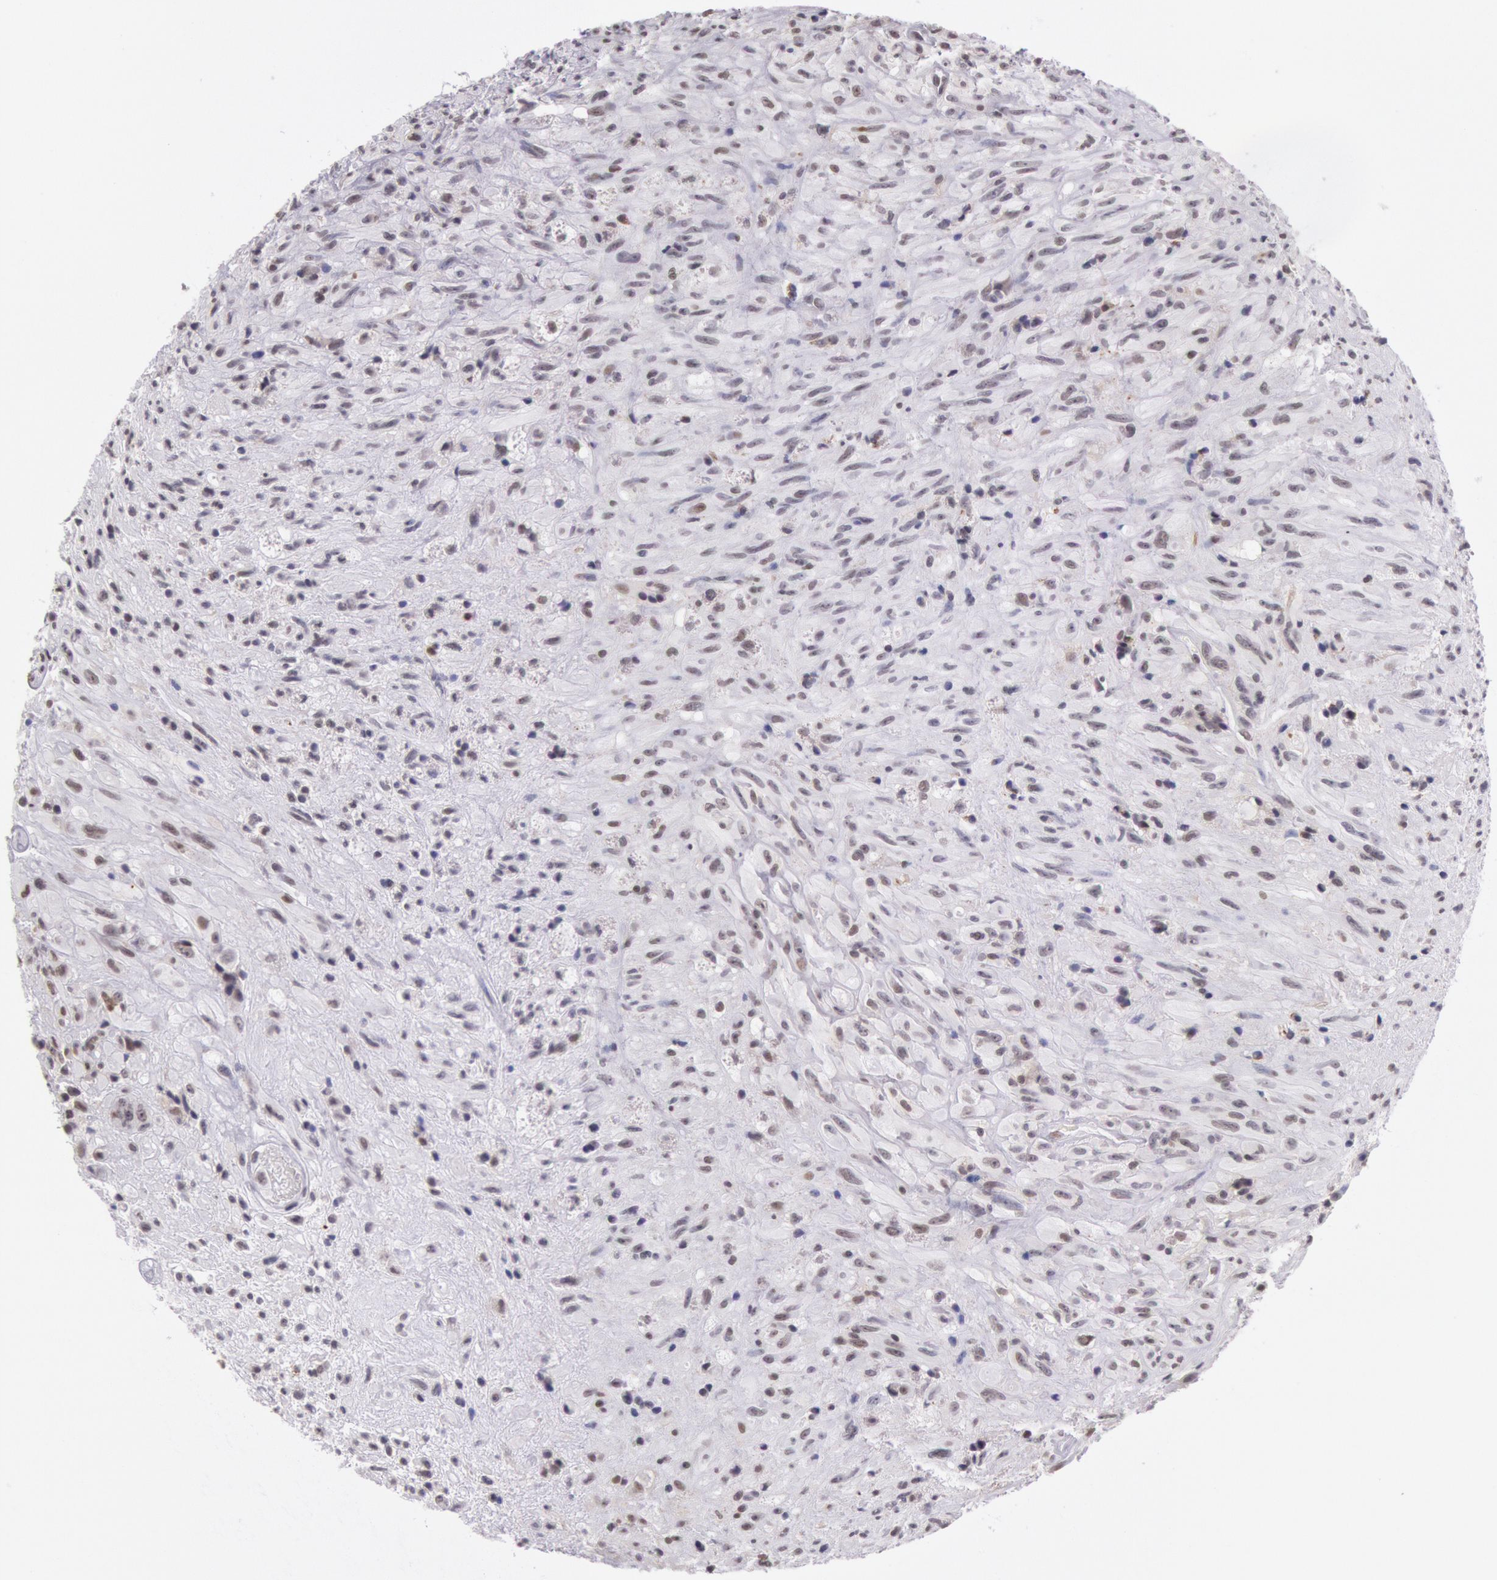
{"staining": {"intensity": "weak", "quantity": "25%-75%", "location": "nuclear"}, "tissue": "glioma", "cell_type": "Tumor cells", "image_type": "cancer", "snomed": [{"axis": "morphology", "description": "Glioma, malignant, High grade"}, {"axis": "topography", "description": "Brain"}], "caption": "A micrograph of human malignant glioma (high-grade) stained for a protein exhibits weak nuclear brown staining in tumor cells. (brown staining indicates protein expression, while blue staining denotes nuclei).", "gene": "HIF1A", "patient": {"sex": "male", "age": 48}}